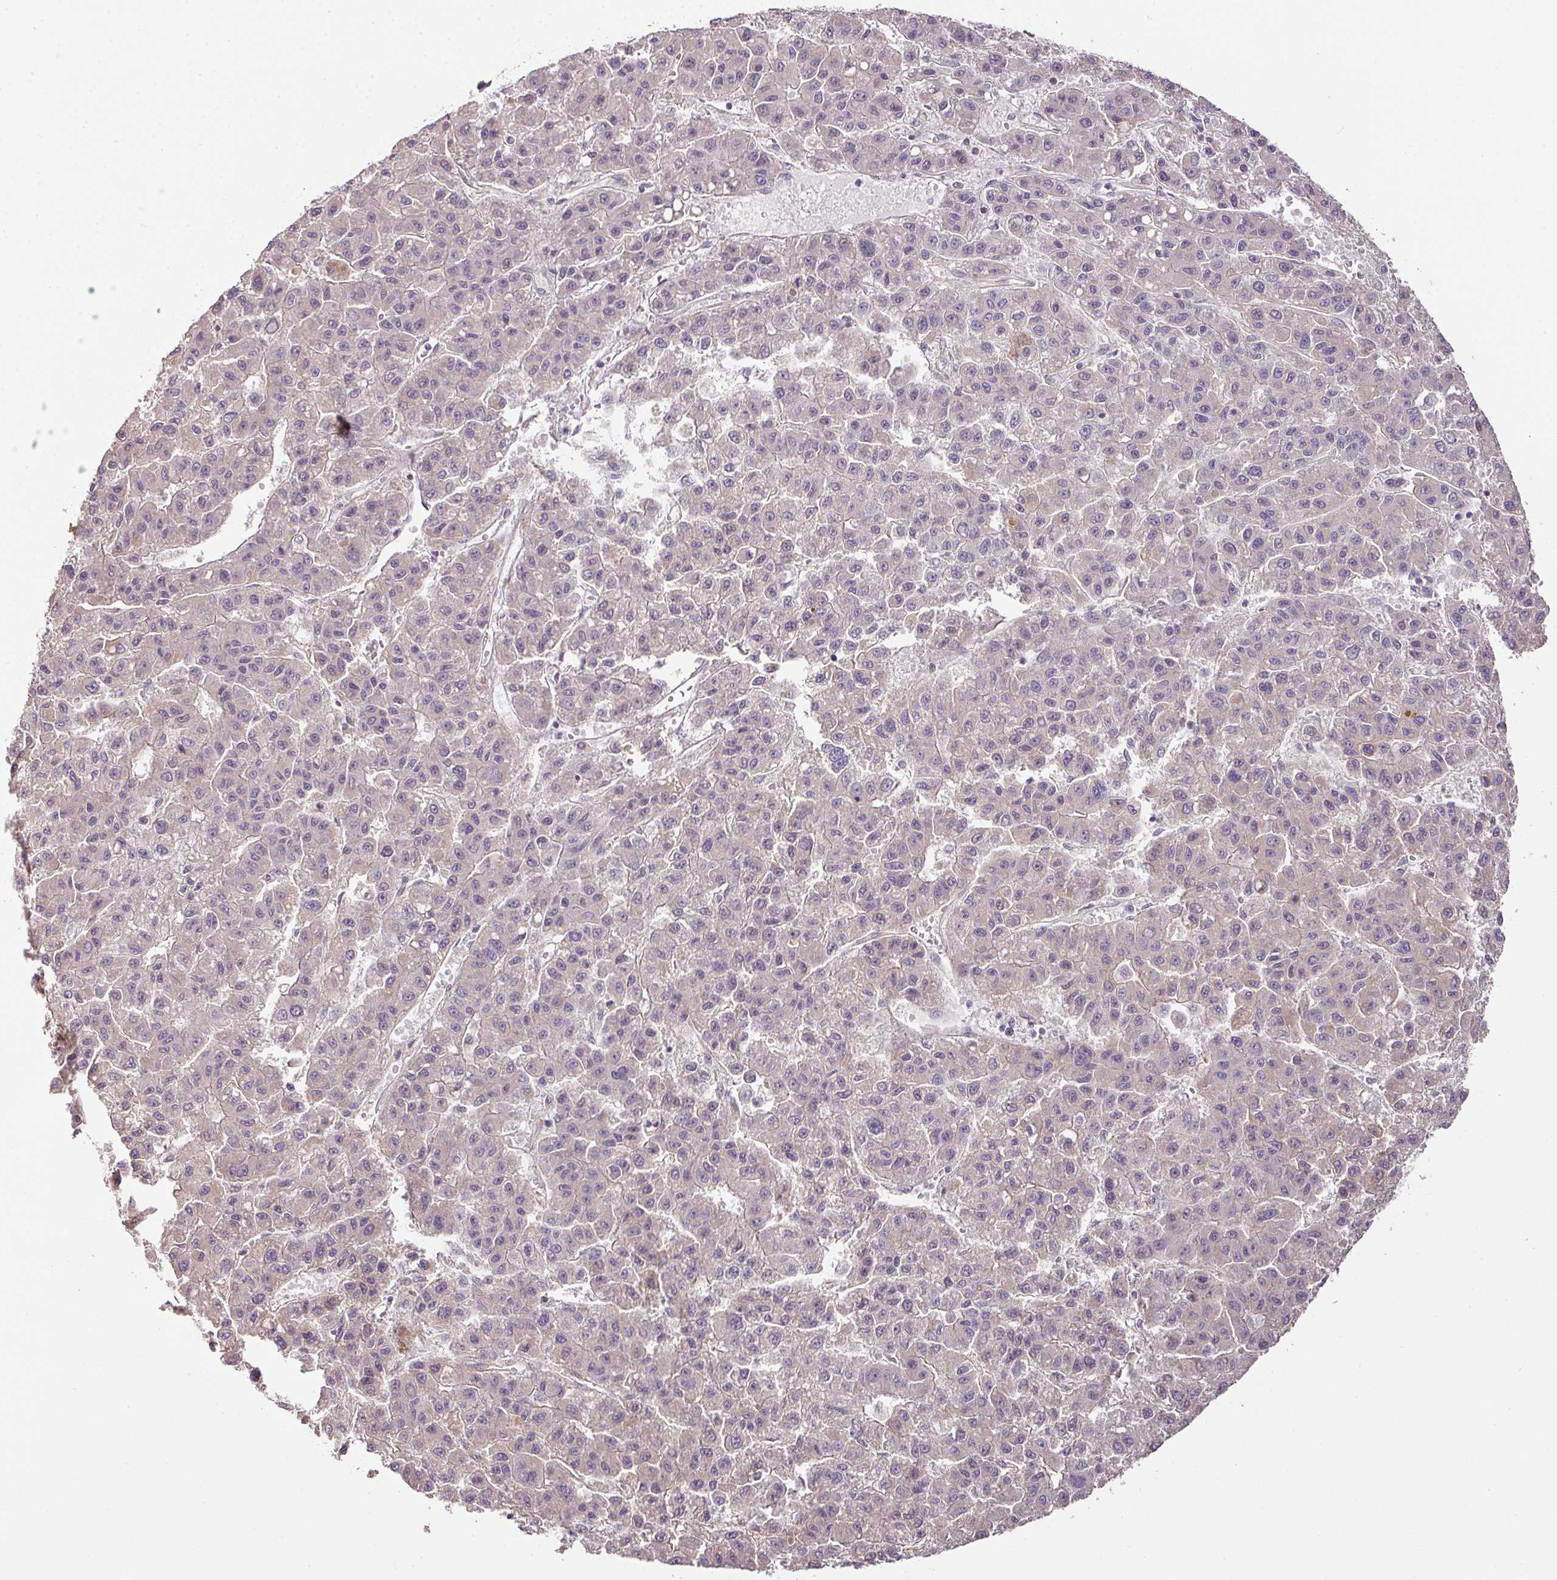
{"staining": {"intensity": "negative", "quantity": "none", "location": "none"}, "tissue": "liver cancer", "cell_type": "Tumor cells", "image_type": "cancer", "snomed": [{"axis": "morphology", "description": "Carcinoma, Hepatocellular, NOS"}, {"axis": "topography", "description": "Liver"}], "caption": "A micrograph of human hepatocellular carcinoma (liver) is negative for staining in tumor cells. (Brightfield microscopy of DAB (3,3'-diaminobenzidine) immunohistochemistry at high magnification).", "gene": "MYOM2", "patient": {"sex": "male", "age": 70}}